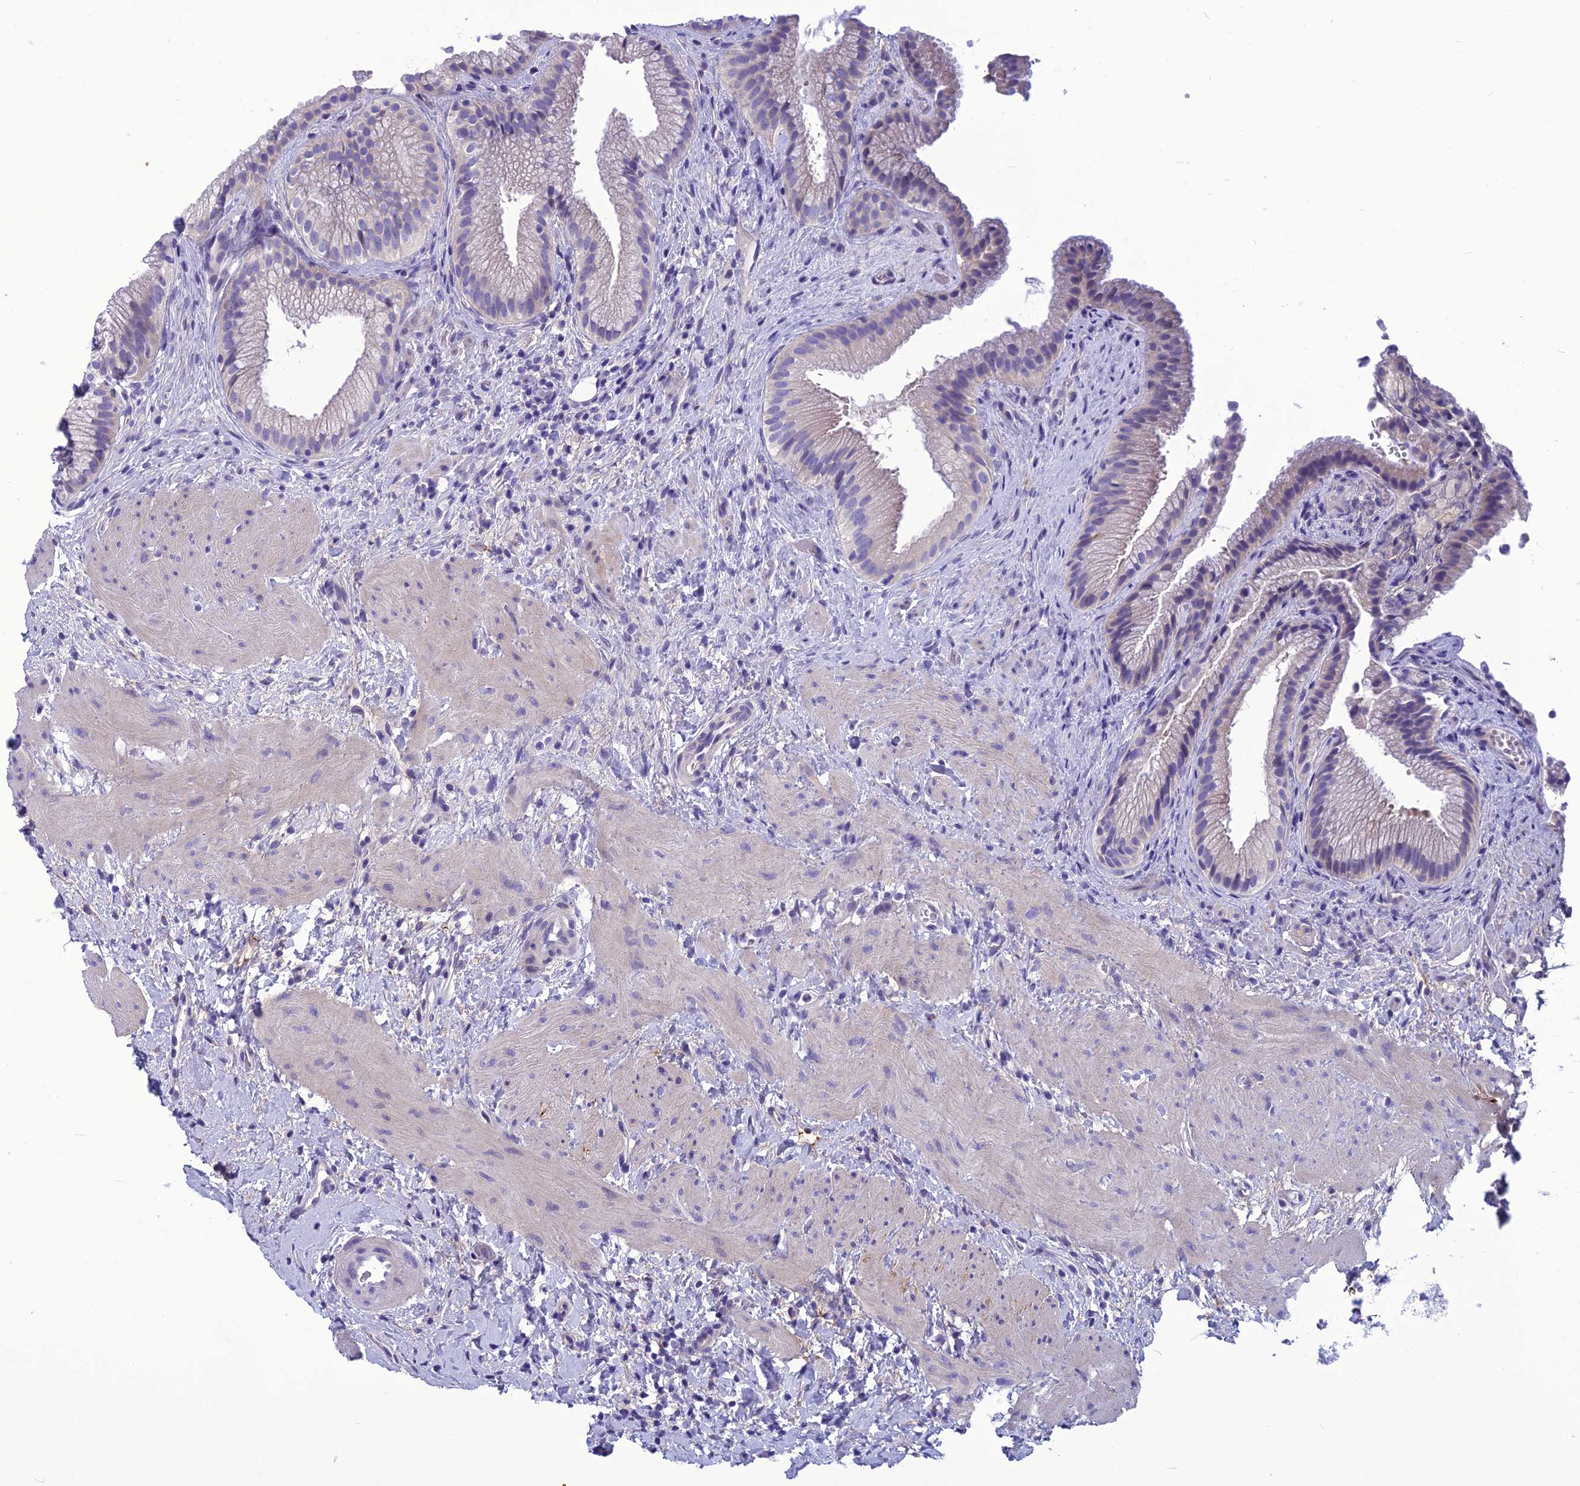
{"staining": {"intensity": "negative", "quantity": "none", "location": "none"}, "tissue": "gallbladder", "cell_type": "Glandular cells", "image_type": "normal", "snomed": [{"axis": "morphology", "description": "Normal tissue, NOS"}, {"axis": "topography", "description": "Gallbladder"}], "caption": "An IHC image of normal gallbladder is shown. There is no staining in glandular cells of gallbladder.", "gene": "BBS2", "patient": {"sex": "female", "age": 64}}